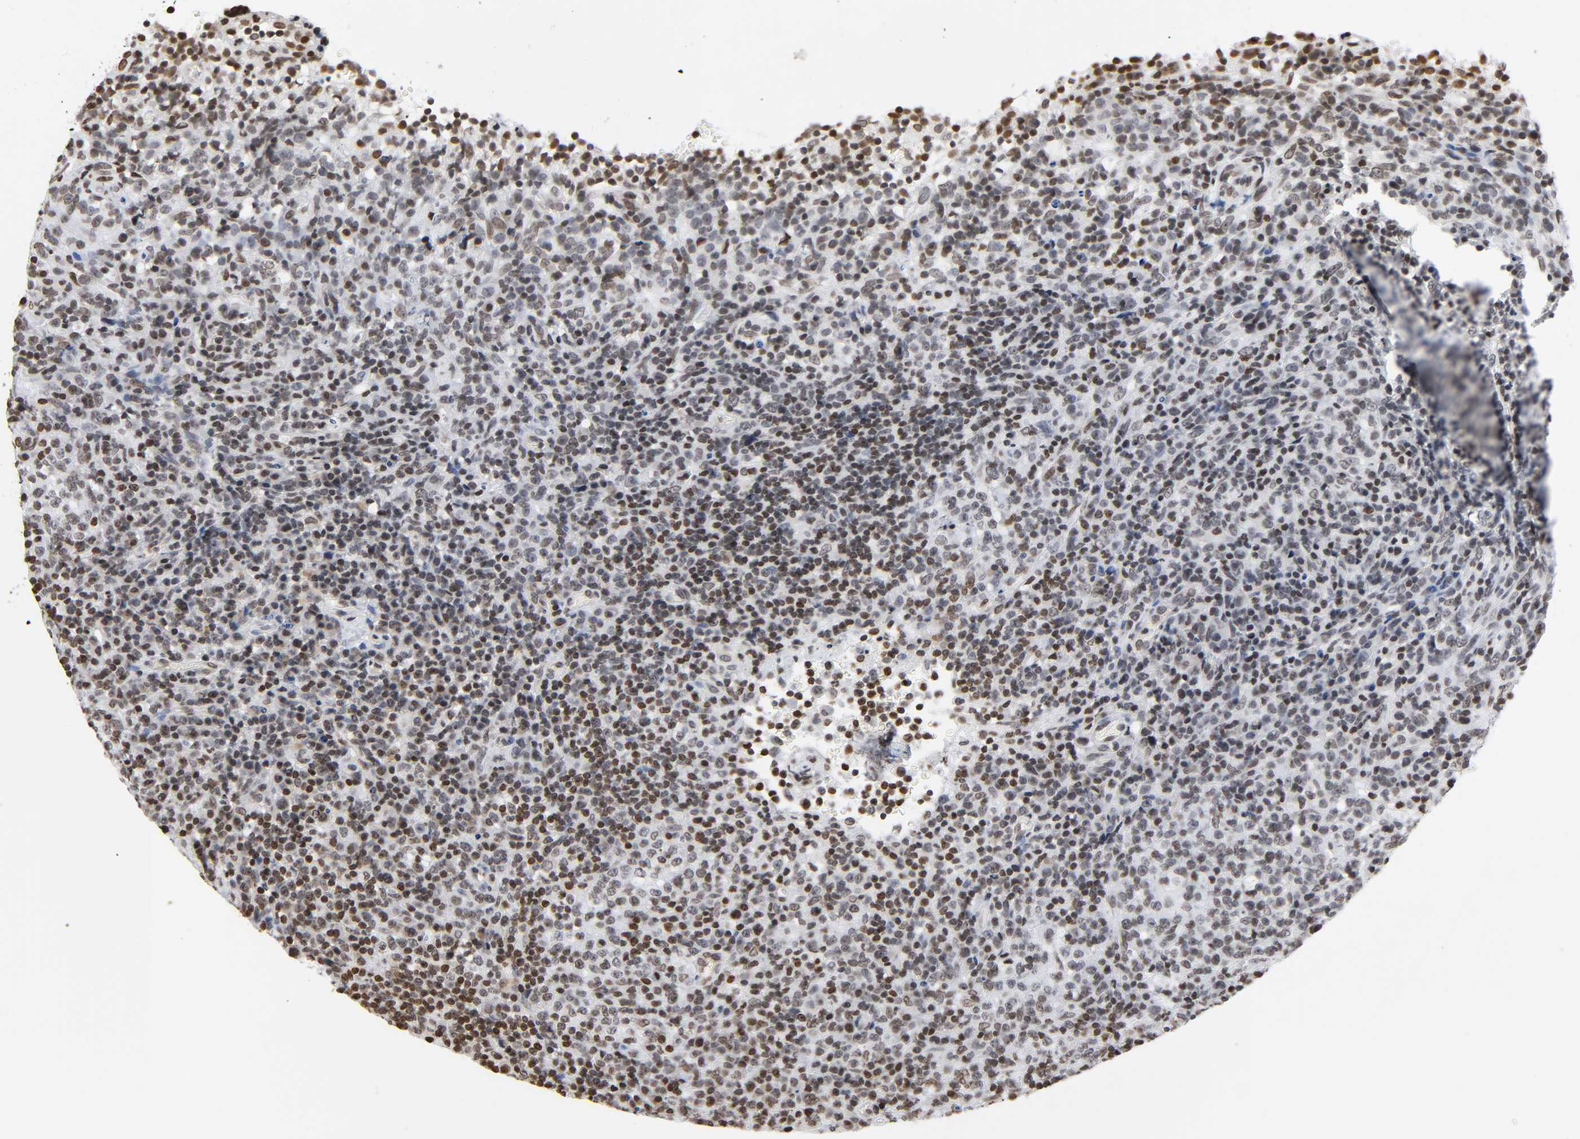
{"staining": {"intensity": "moderate", "quantity": ">75%", "location": "nuclear"}, "tissue": "lymphoma", "cell_type": "Tumor cells", "image_type": "cancer", "snomed": [{"axis": "morphology", "description": "Malignant lymphoma, non-Hodgkin's type, High grade"}, {"axis": "topography", "description": "Lymph node"}], "caption": "An image showing moderate nuclear expression in about >75% of tumor cells in malignant lymphoma, non-Hodgkin's type (high-grade), as visualized by brown immunohistochemical staining.", "gene": "HOXA6", "patient": {"sex": "female", "age": 76}}